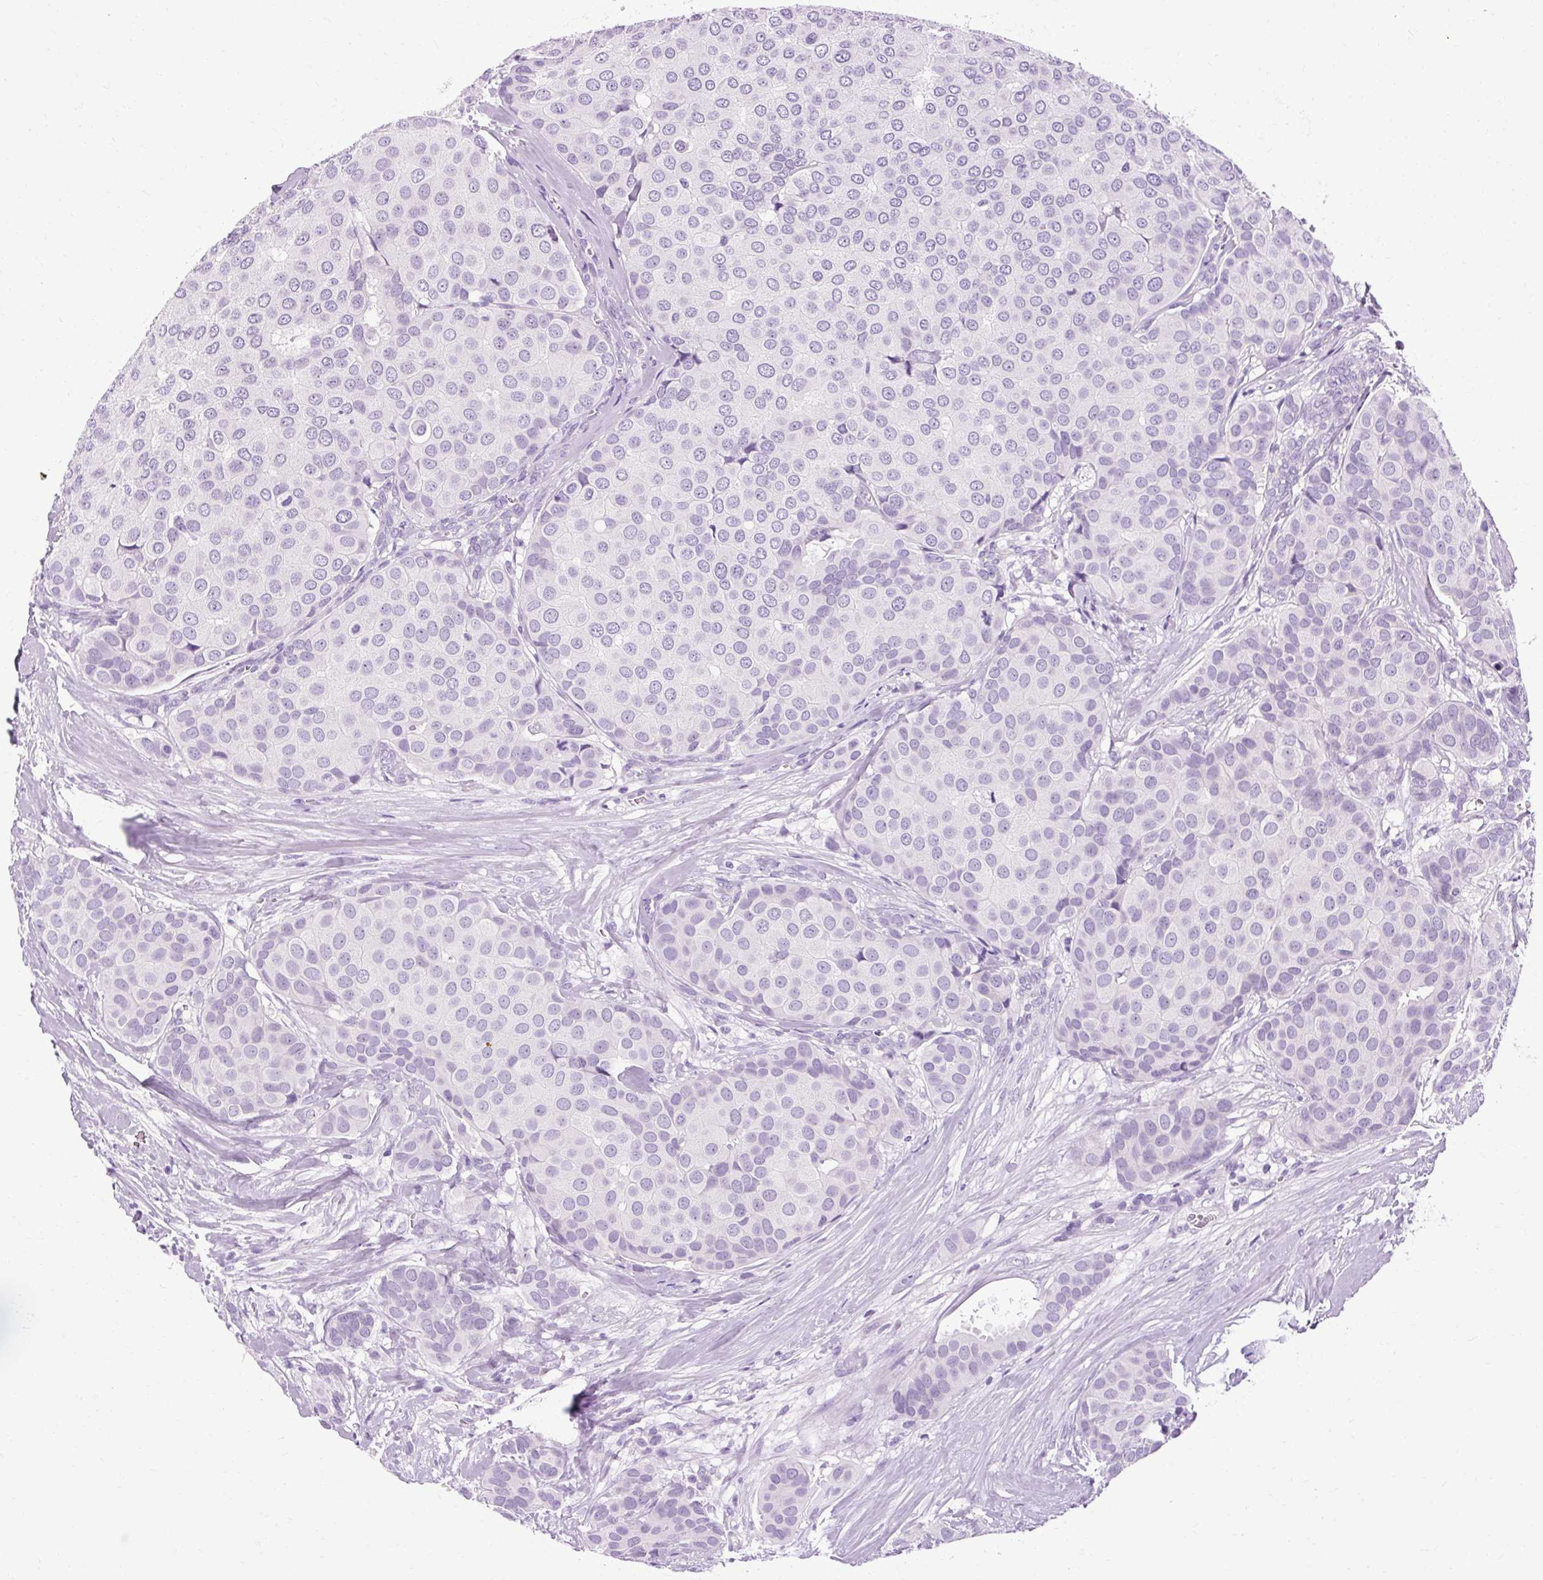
{"staining": {"intensity": "negative", "quantity": "none", "location": "none"}, "tissue": "breast cancer", "cell_type": "Tumor cells", "image_type": "cancer", "snomed": [{"axis": "morphology", "description": "Duct carcinoma"}, {"axis": "topography", "description": "Breast"}], "caption": "There is no significant expression in tumor cells of intraductal carcinoma (breast). The staining is performed using DAB (3,3'-diaminobenzidine) brown chromogen with nuclei counter-stained in using hematoxylin.", "gene": "B3GNT4", "patient": {"sex": "female", "age": 70}}